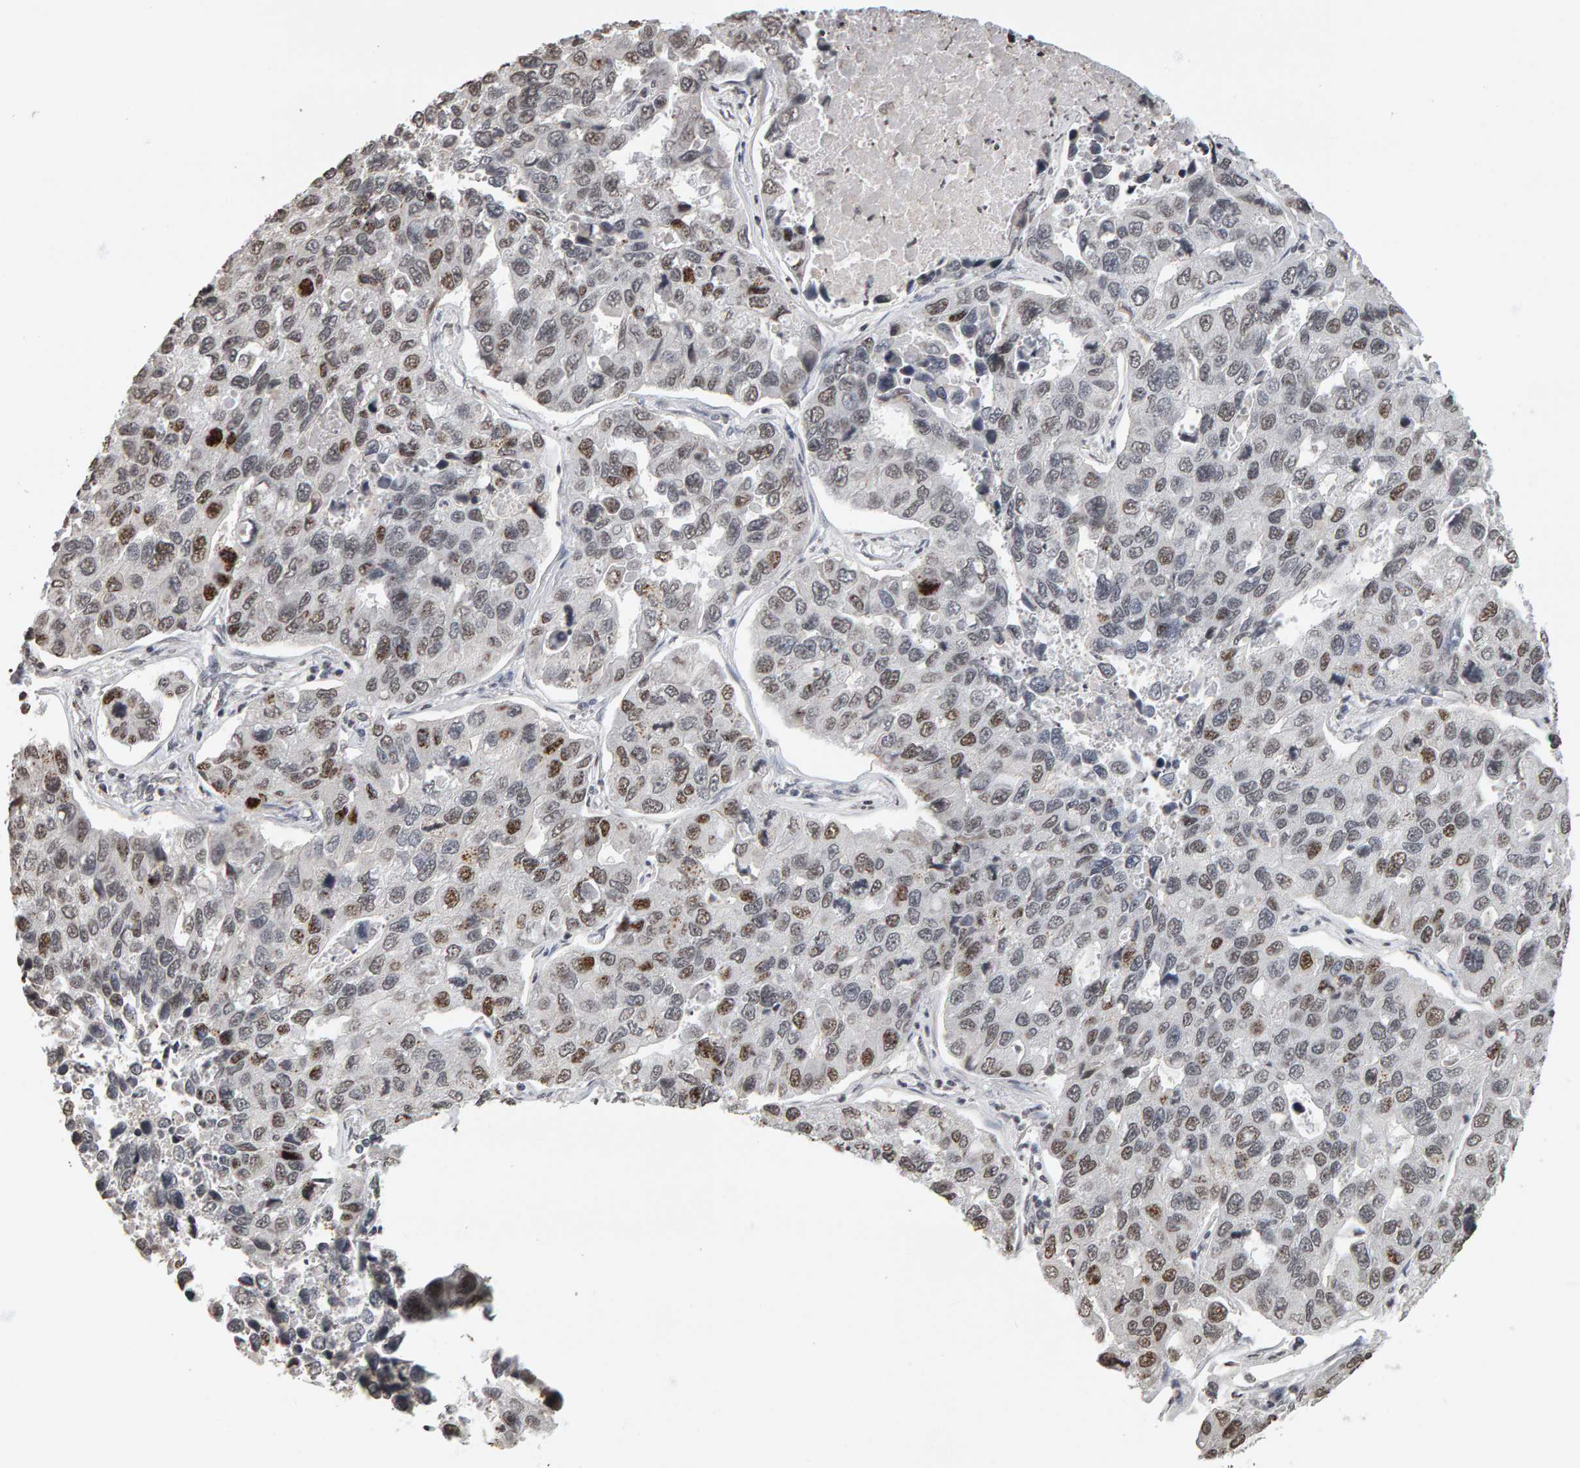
{"staining": {"intensity": "moderate", "quantity": "25%-75%", "location": "nuclear"}, "tissue": "lung cancer", "cell_type": "Tumor cells", "image_type": "cancer", "snomed": [{"axis": "morphology", "description": "Adenocarcinoma, NOS"}, {"axis": "topography", "description": "Lung"}], "caption": "About 25%-75% of tumor cells in human adenocarcinoma (lung) exhibit moderate nuclear protein expression as visualized by brown immunohistochemical staining.", "gene": "AFF4", "patient": {"sex": "male", "age": 64}}